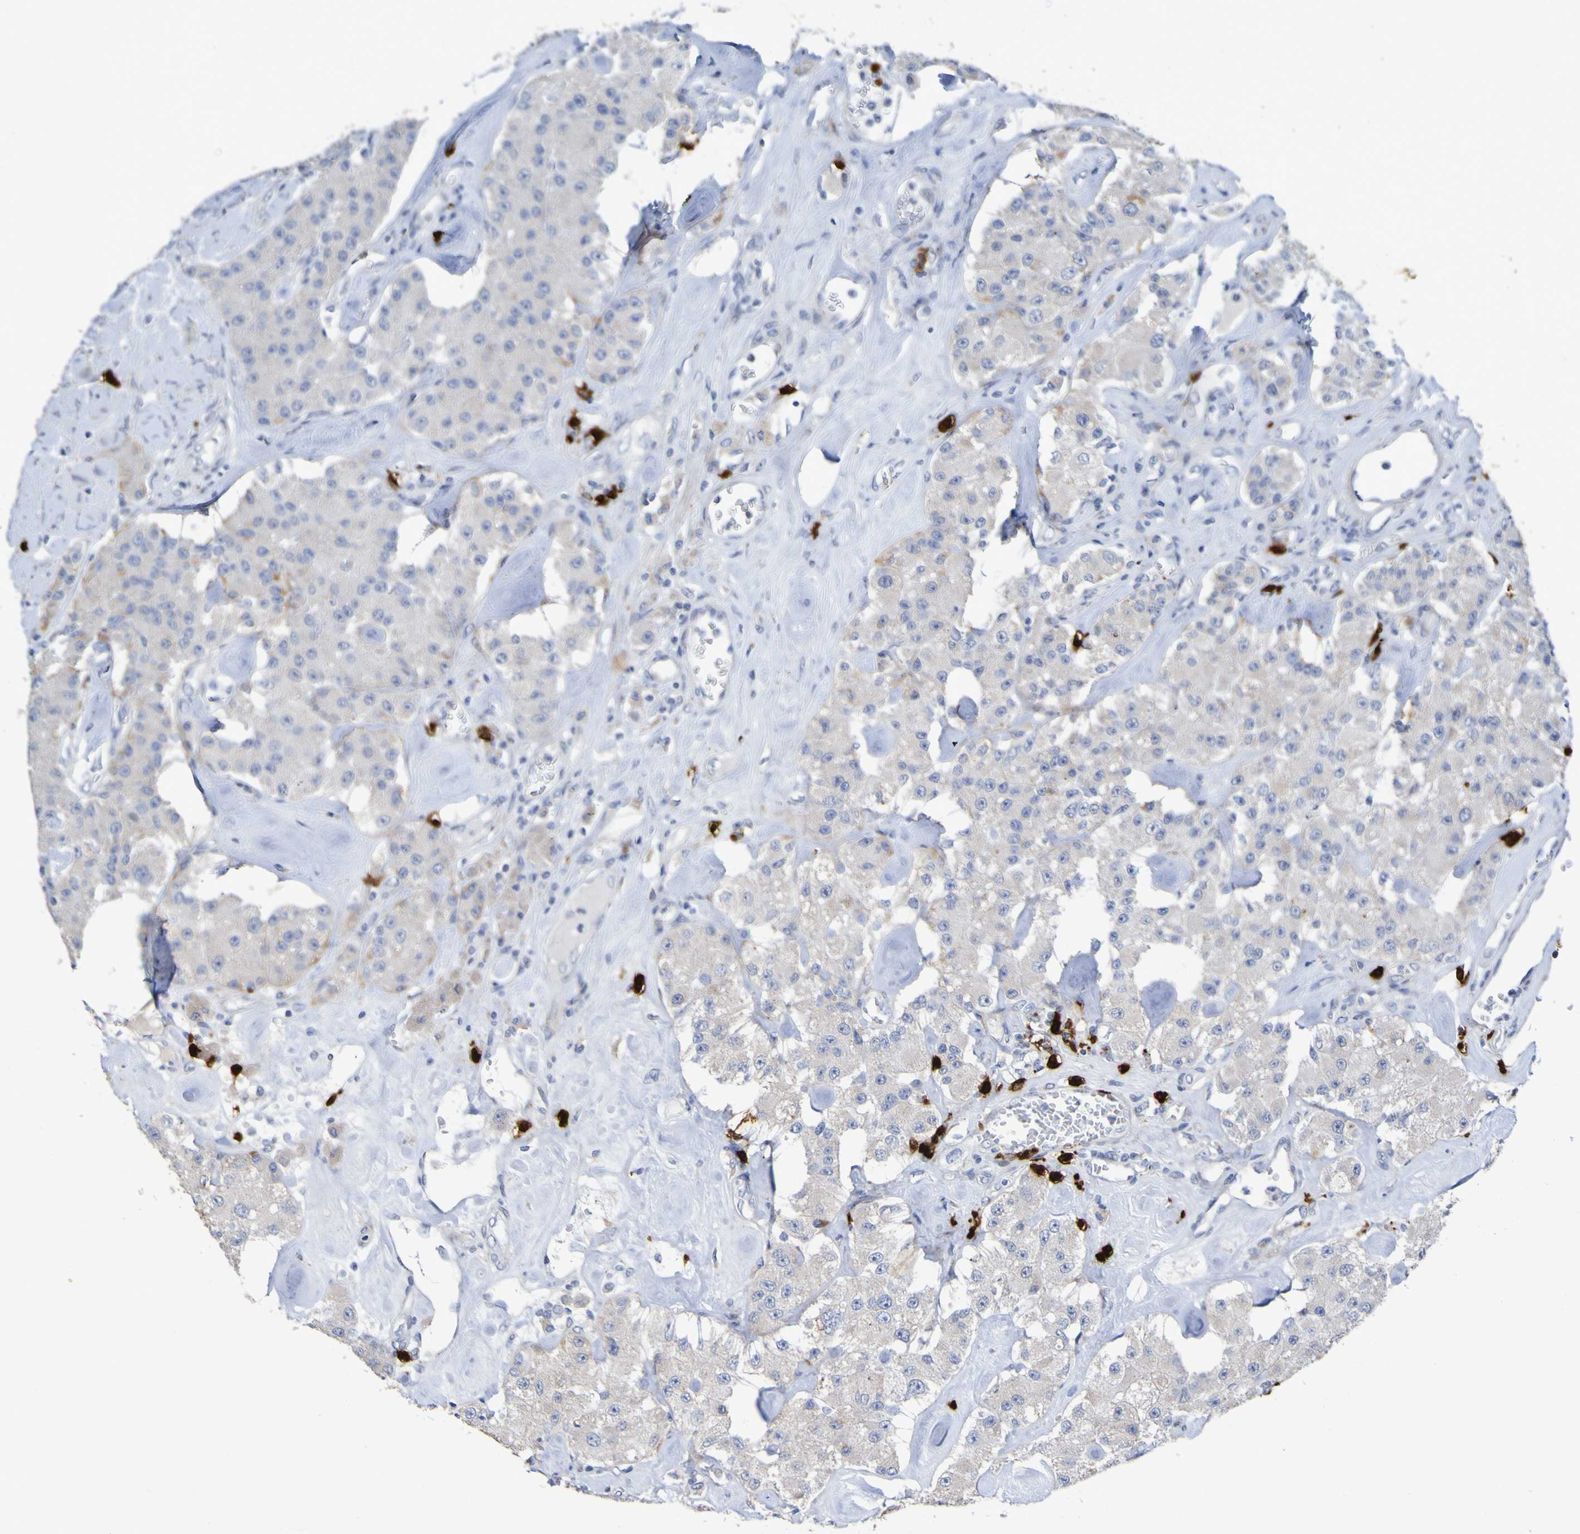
{"staining": {"intensity": "moderate", "quantity": "<25%", "location": "cytoplasmic/membranous"}, "tissue": "carcinoid", "cell_type": "Tumor cells", "image_type": "cancer", "snomed": [{"axis": "morphology", "description": "Carcinoid, malignant, NOS"}, {"axis": "topography", "description": "Pancreas"}], "caption": "Malignant carcinoid was stained to show a protein in brown. There is low levels of moderate cytoplasmic/membranous staining in about <25% of tumor cells.", "gene": "C11orf24", "patient": {"sex": "male", "age": 41}}